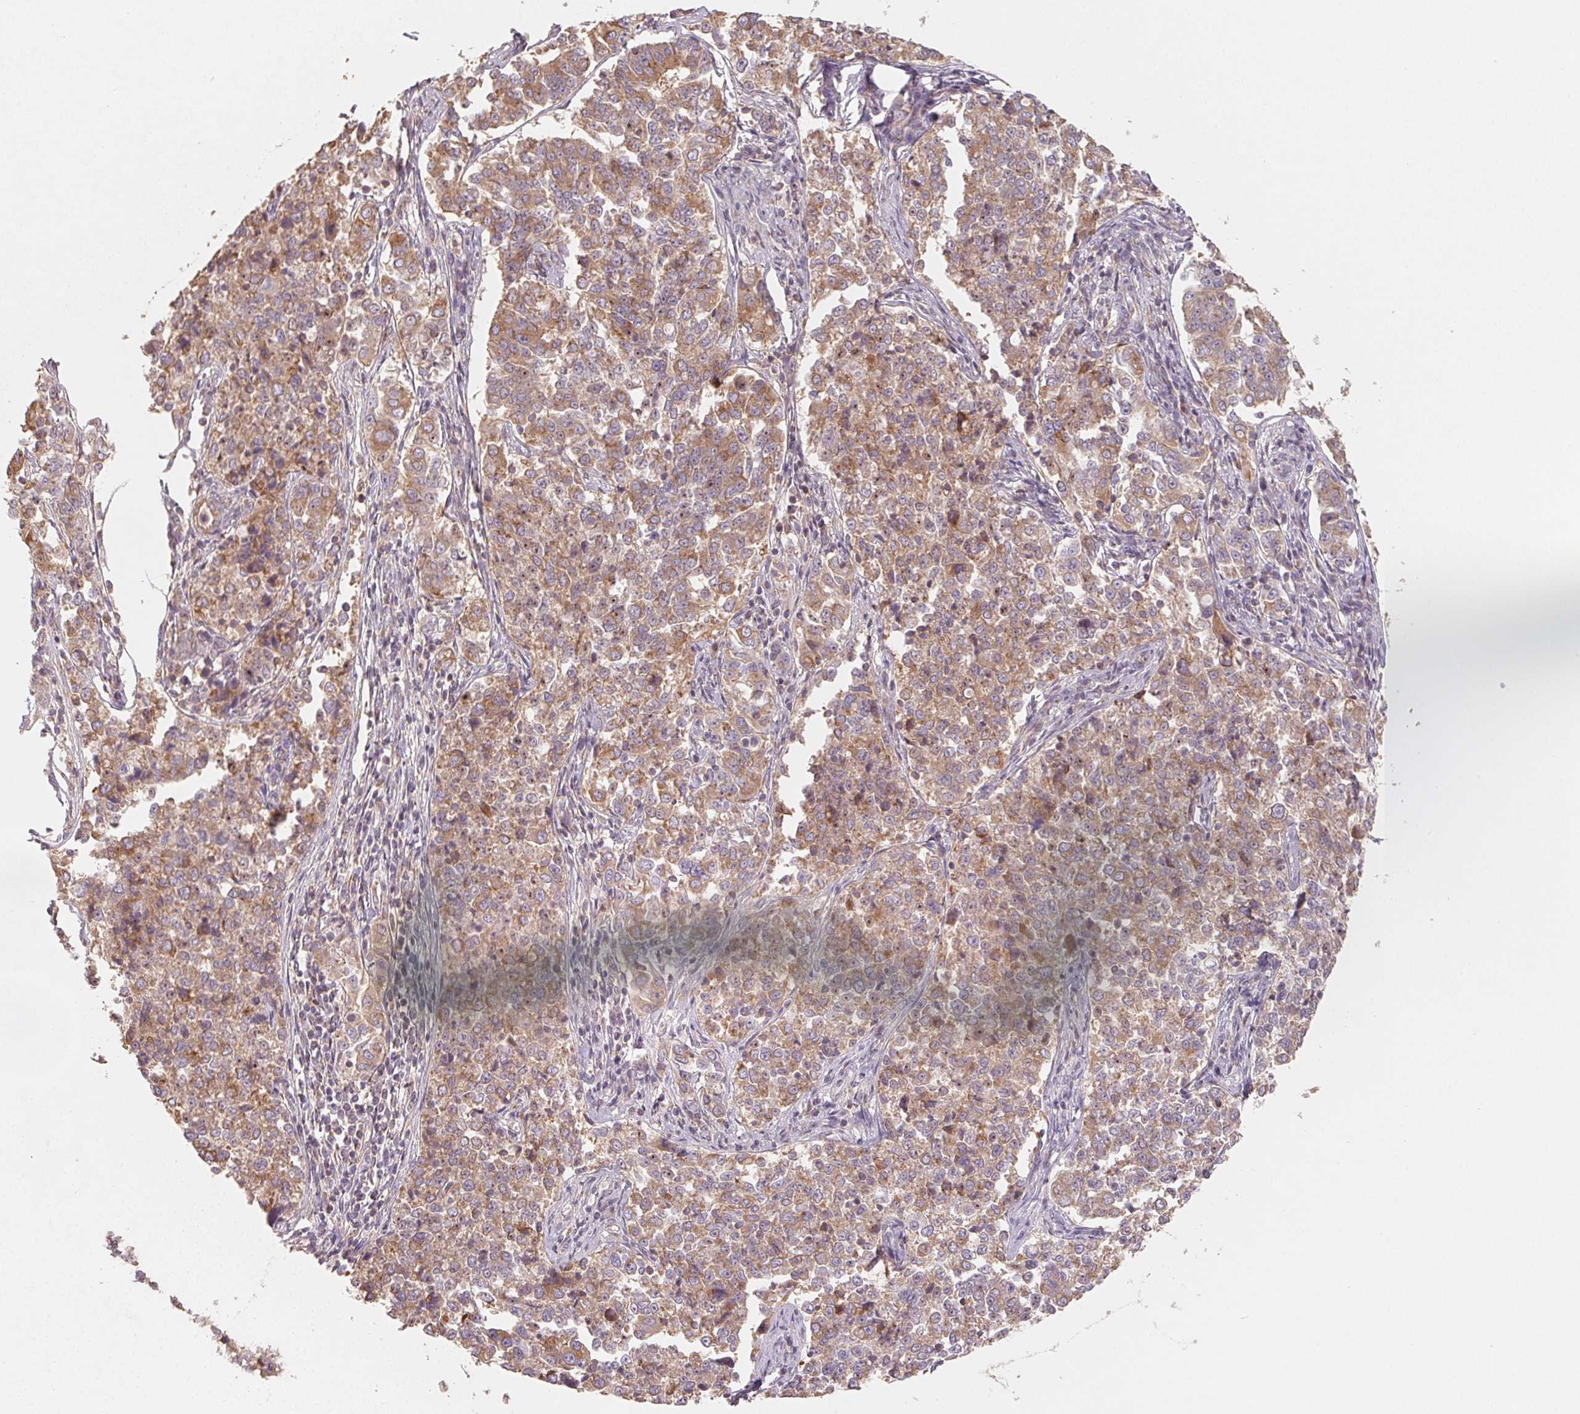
{"staining": {"intensity": "moderate", "quantity": ">75%", "location": "cytoplasmic/membranous"}, "tissue": "endometrial cancer", "cell_type": "Tumor cells", "image_type": "cancer", "snomed": [{"axis": "morphology", "description": "Adenocarcinoma, NOS"}, {"axis": "topography", "description": "Endometrium"}], "caption": "Endometrial adenocarcinoma was stained to show a protein in brown. There is medium levels of moderate cytoplasmic/membranous positivity in approximately >75% of tumor cells.", "gene": "AP1S1", "patient": {"sex": "female", "age": 43}}